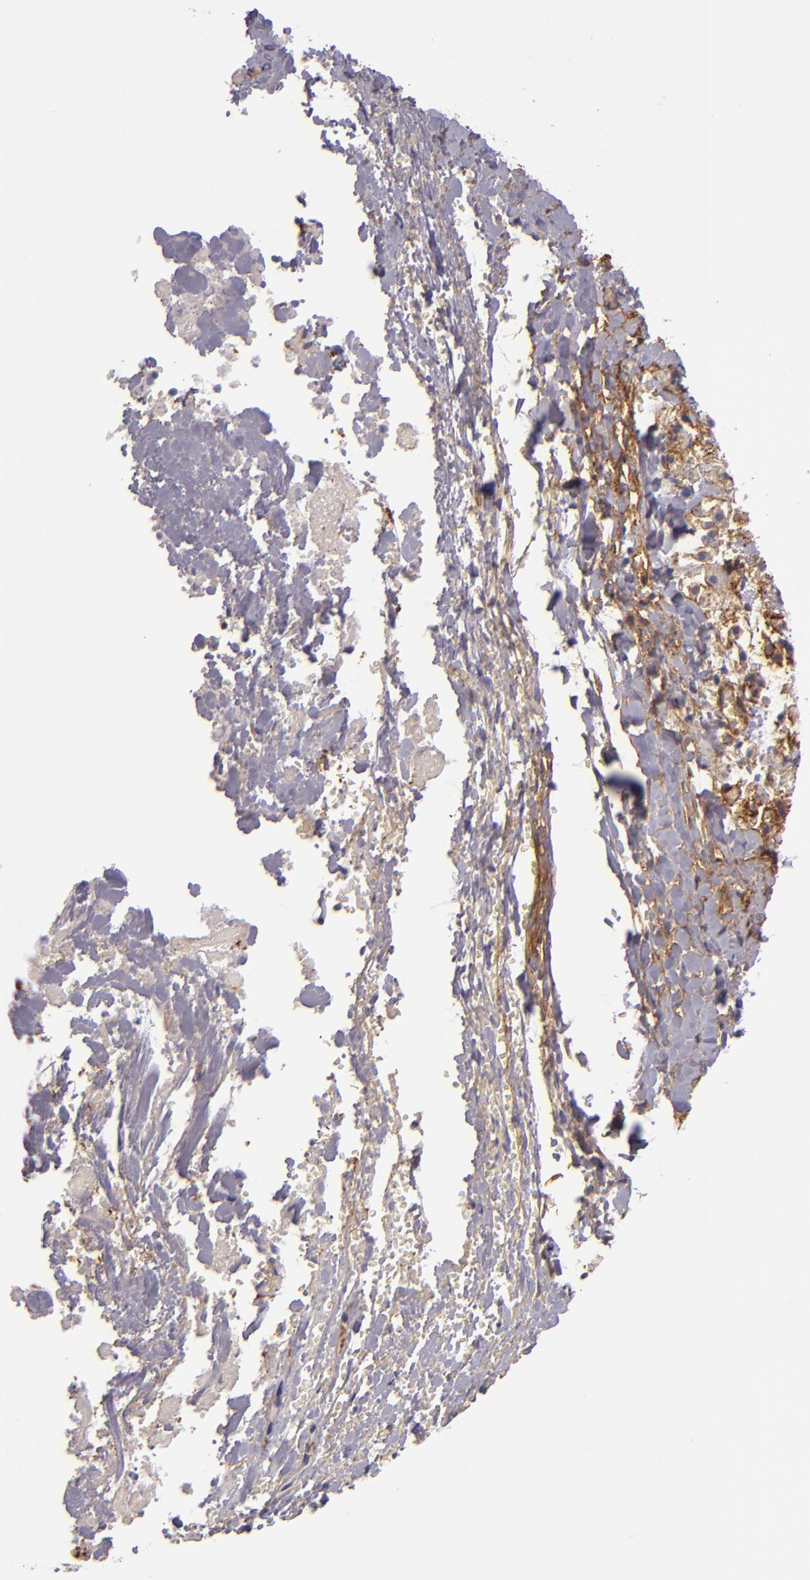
{"staining": {"intensity": "moderate", "quantity": ">75%", "location": "cytoplasmic/membranous"}, "tissue": "adrenal gland", "cell_type": "Glandular cells", "image_type": "normal", "snomed": [{"axis": "morphology", "description": "Normal tissue, NOS"}, {"axis": "topography", "description": "Adrenal gland"}], "caption": "A histopathology image of human adrenal gland stained for a protein exhibits moderate cytoplasmic/membranous brown staining in glandular cells. Immunohistochemistry stains the protein of interest in brown and the nuclei are stained blue.", "gene": "CD9", "patient": {"sex": "female", "age": 44}}